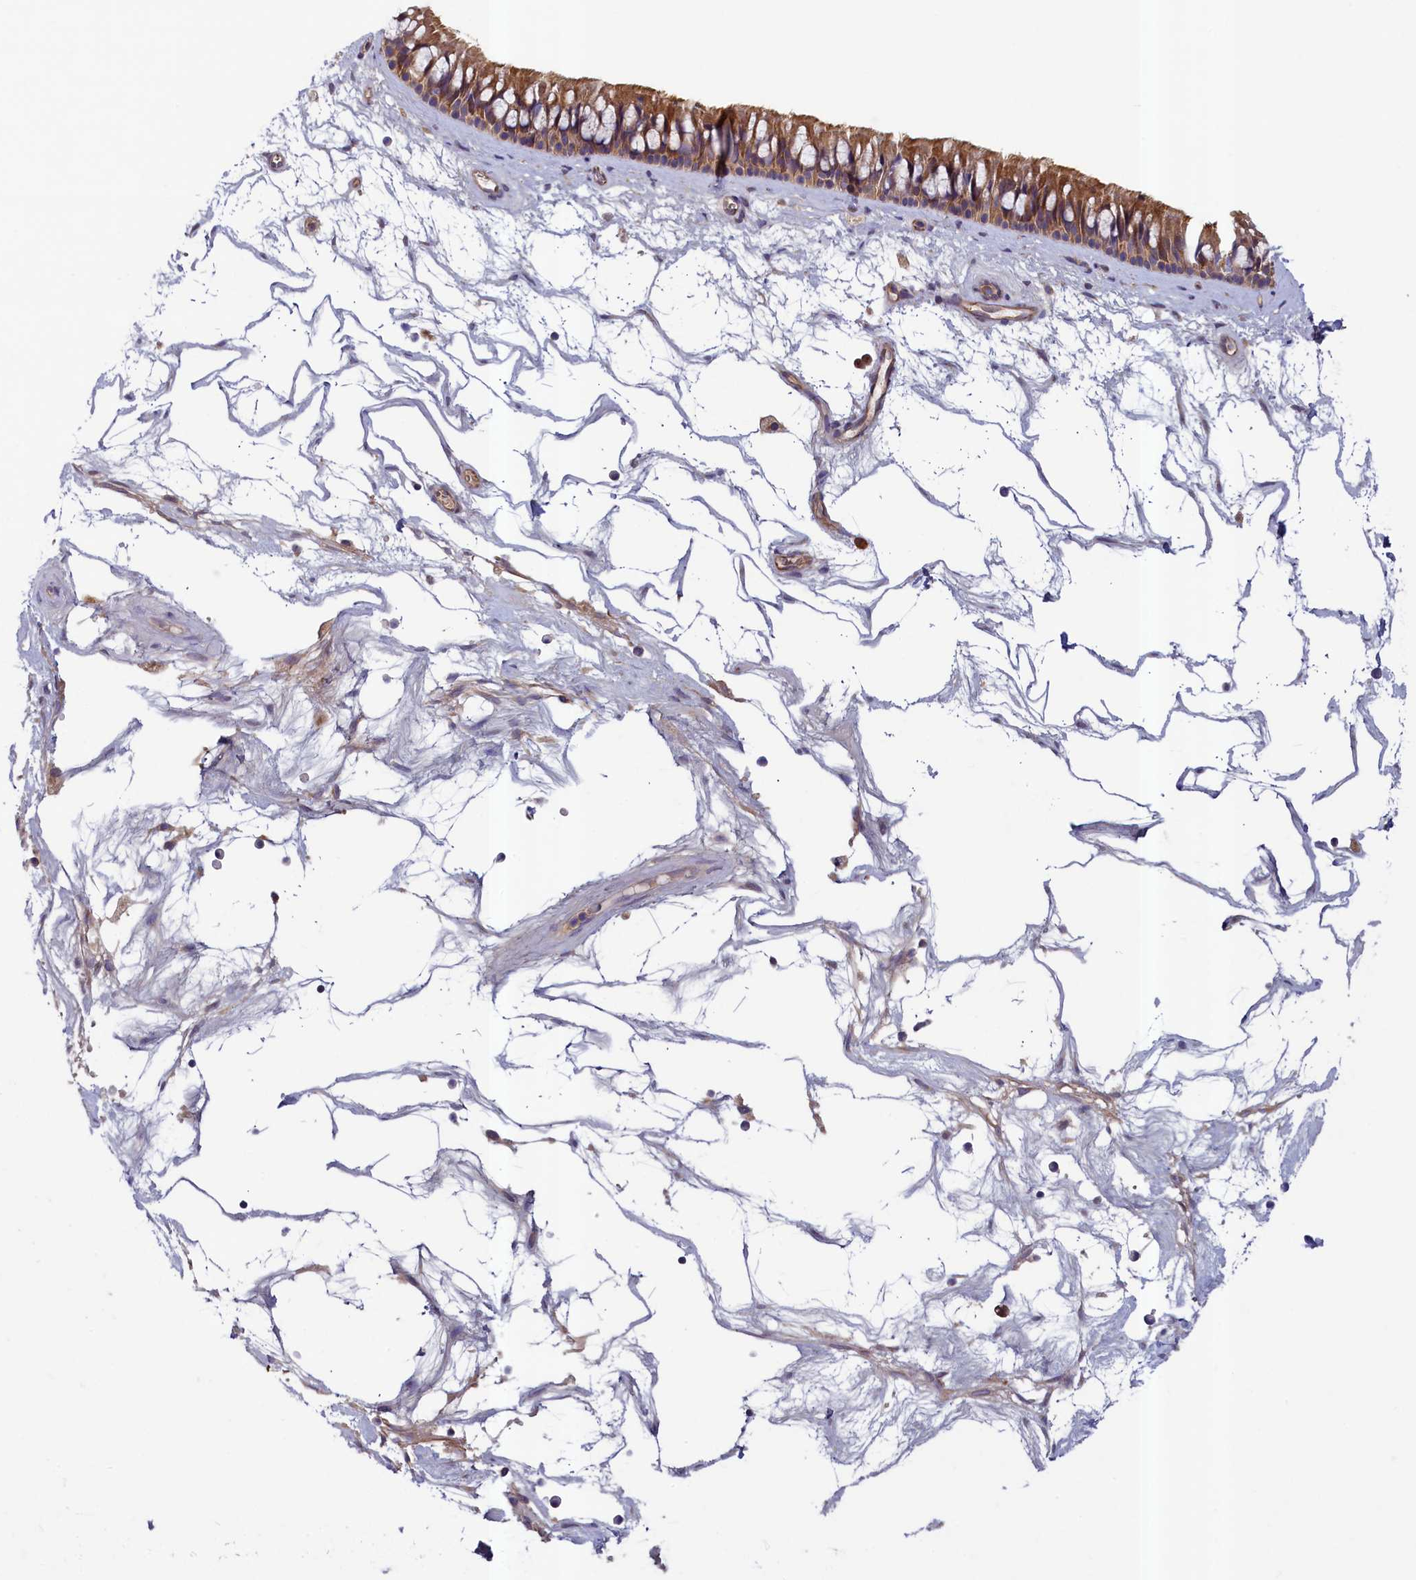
{"staining": {"intensity": "moderate", "quantity": ">75%", "location": "cytoplasmic/membranous"}, "tissue": "nasopharynx", "cell_type": "Respiratory epithelial cells", "image_type": "normal", "snomed": [{"axis": "morphology", "description": "Normal tissue, NOS"}, {"axis": "topography", "description": "Nasopharynx"}], "caption": "Immunohistochemistry of benign nasopharynx demonstrates medium levels of moderate cytoplasmic/membranous positivity in approximately >75% of respiratory epithelial cells. The staining was performed using DAB, with brown indicating positive protein expression. Nuclei are stained blue with hematoxylin.", "gene": "NUBP1", "patient": {"sex": "male", "age": 64}}